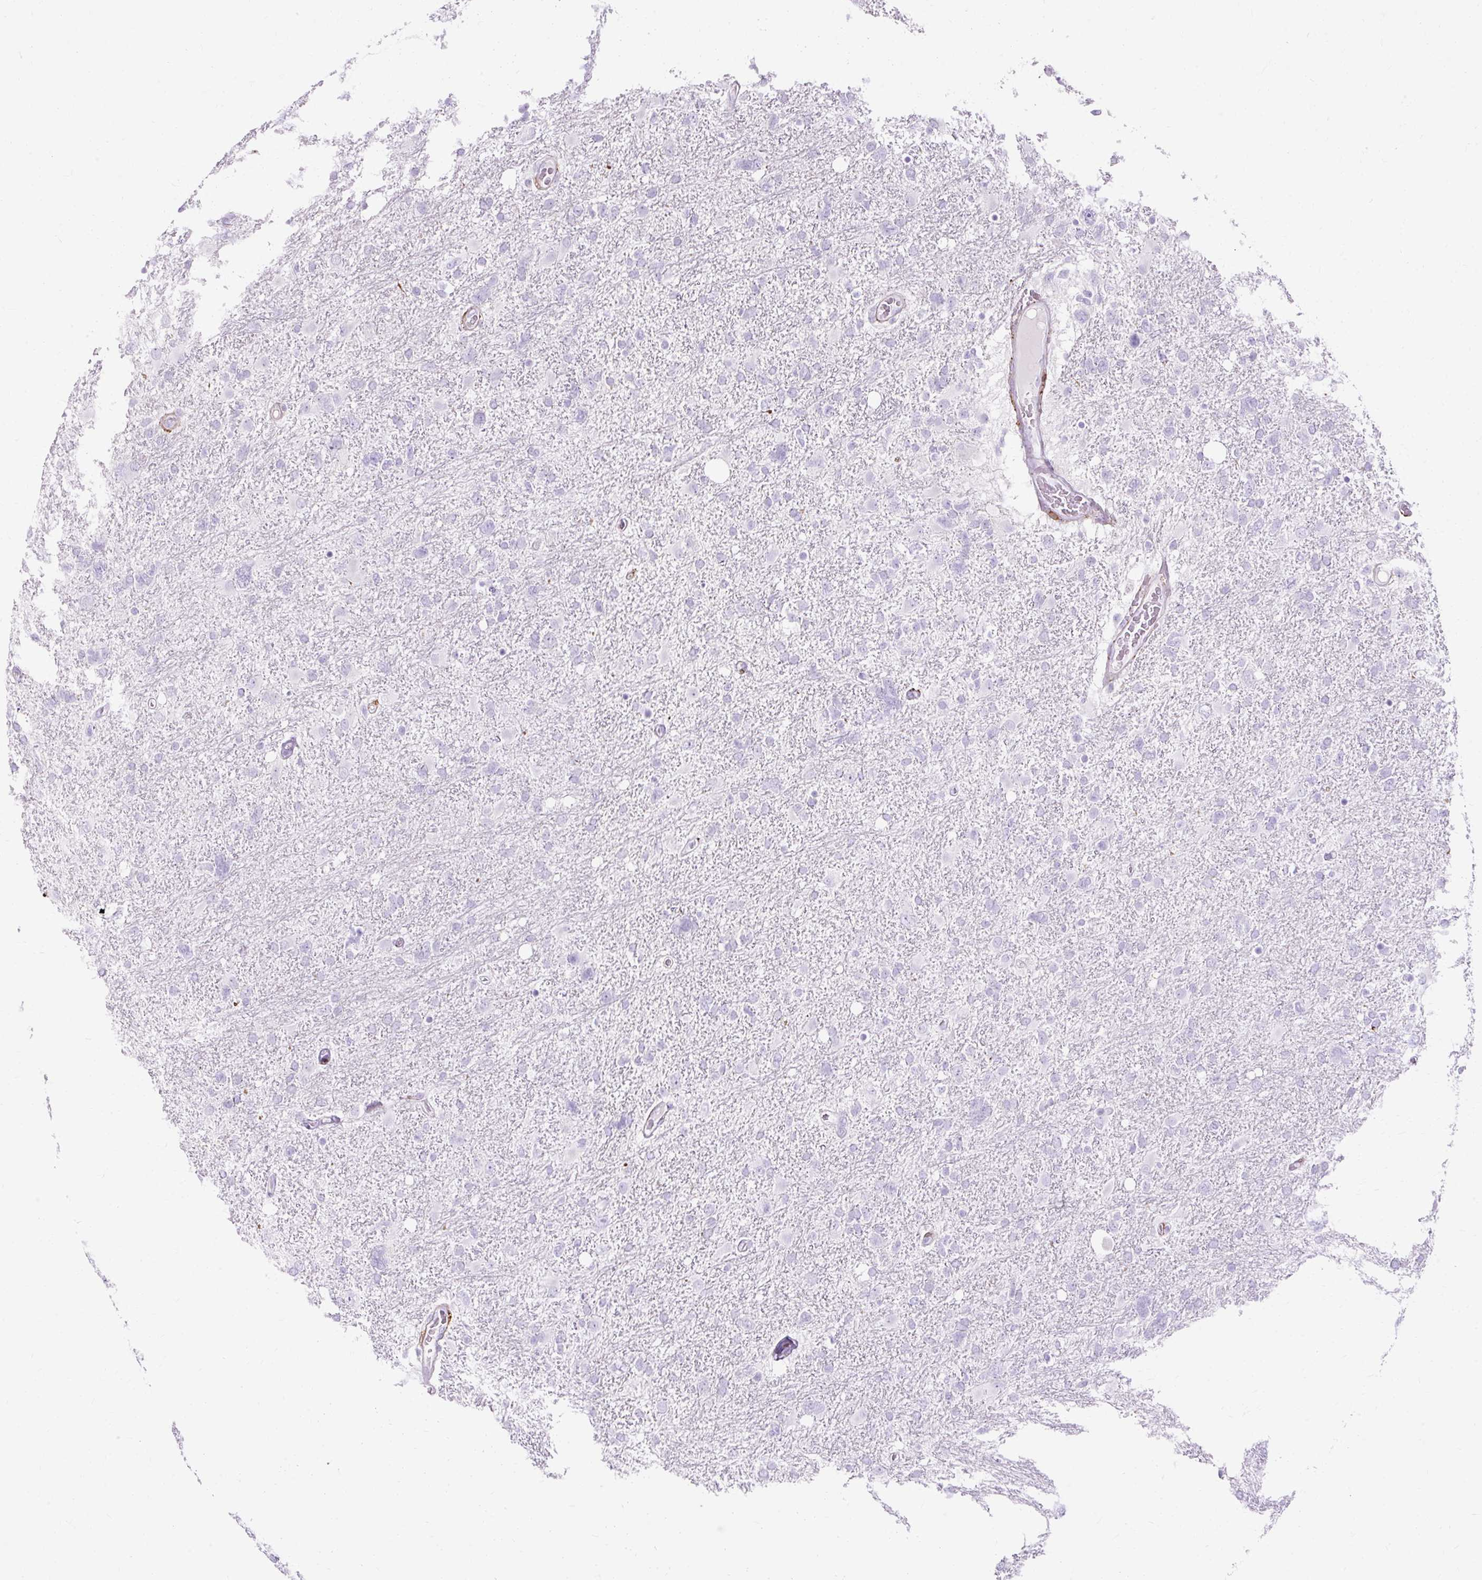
{"staining": {"intensity": "negative", "quantity": "none", "location": "none"}, "tissue": "glioma", "cell_type": "Tumor cells", "image_type": "cancer", "snomed": [{"axis": "morphology", "description": "Glioma, malignant, High grade"}, {"axis": "topography", "description": "Brain"}], "caption": "The immunohistochemistry micrograph has no significant positivity in tumor cells of glioma tissue. (Brightfield microscopy of DAB immunohistochemistry (IHC) at high magnification).", "gene": "HSD11B1", "patient": {"sex": "male", "age": 61}}